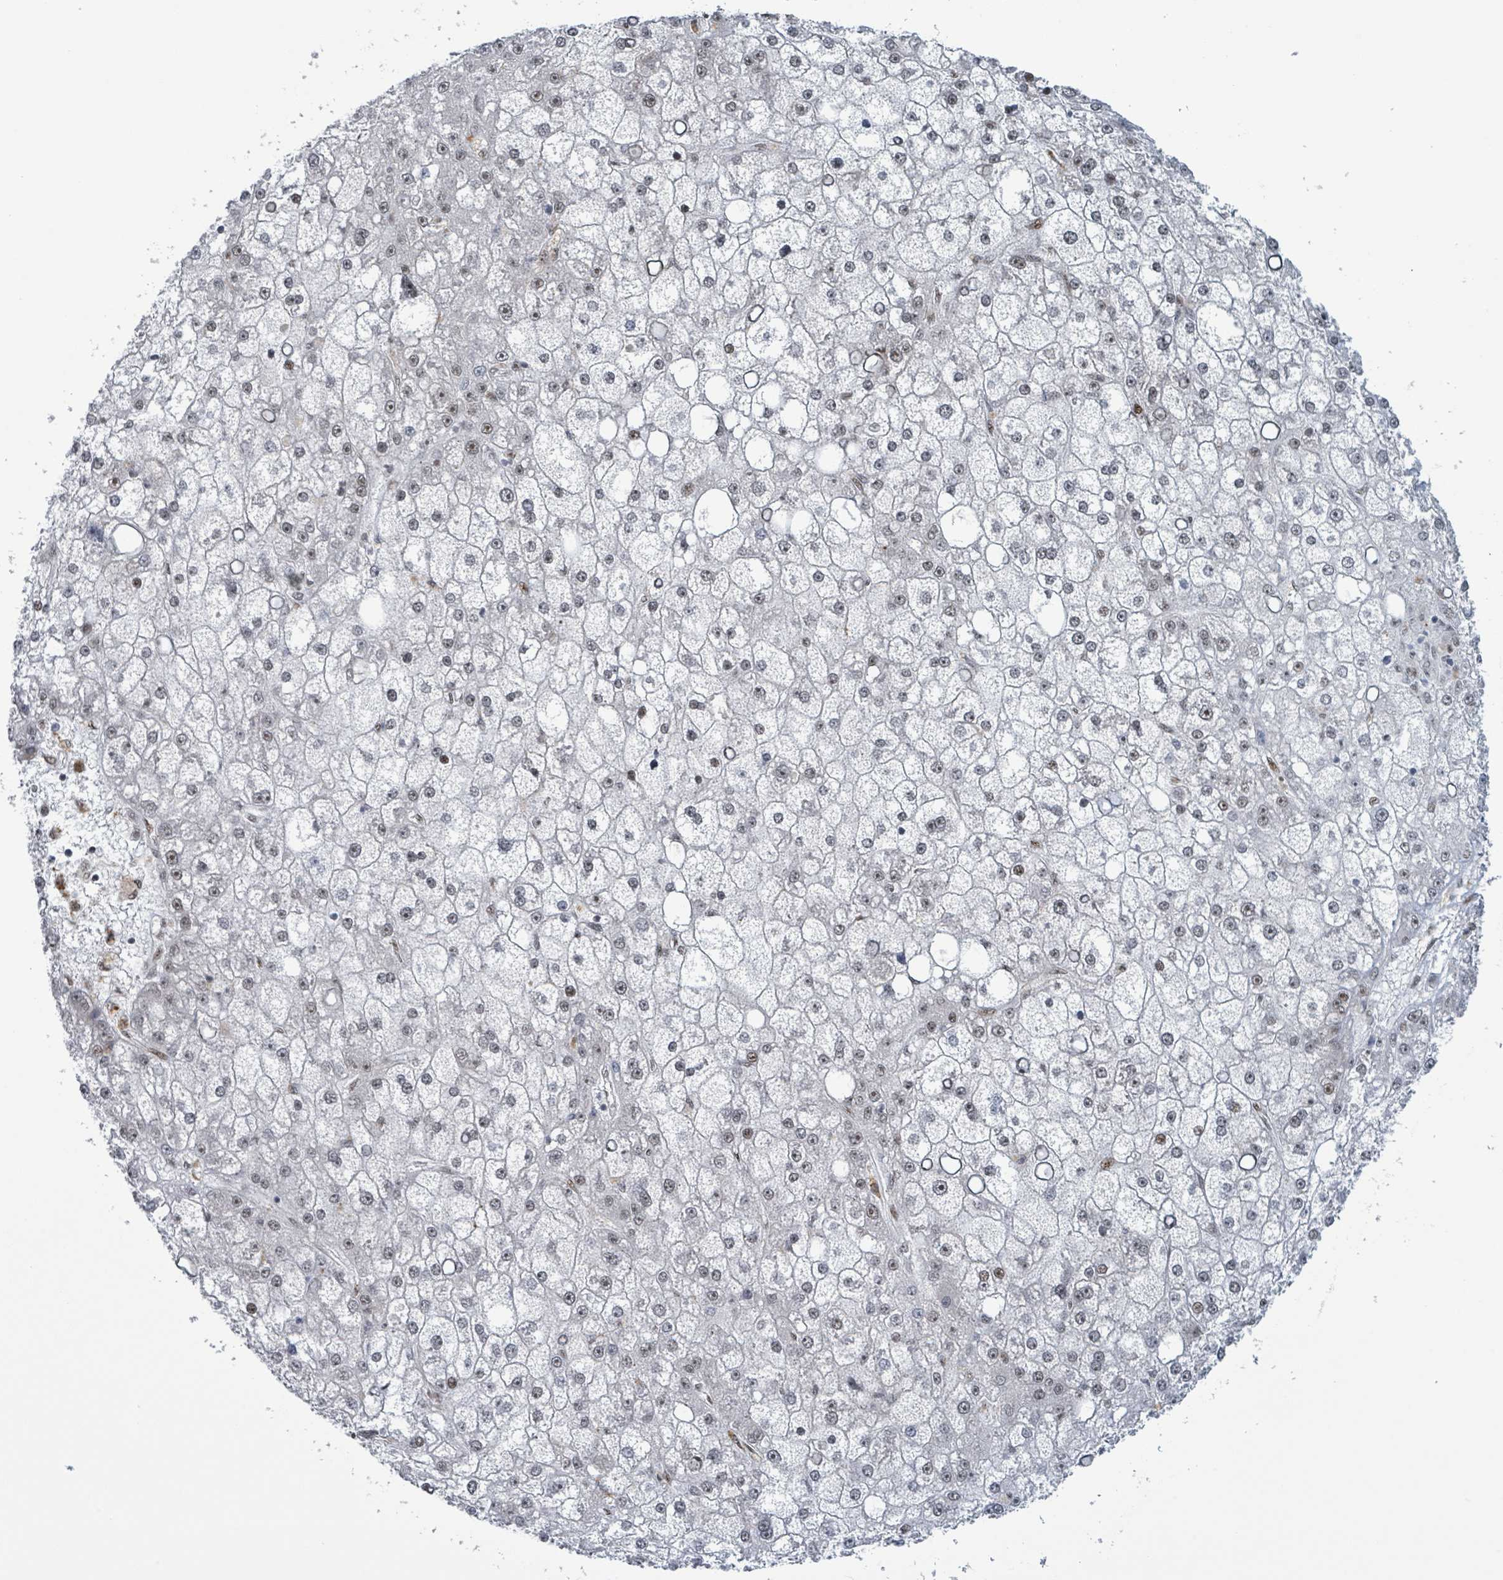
{"staining": {"intensity": "weak", "quantity": "<25%", "location": "nuclear"}, "tissue": "liver cancer", "cell_type": "Tumor cells", "image_type": "cancer", "snomed": [{"axis": "morphology", "description": "Carcinoma, Hepatocellular, NOS"}, {"axis": "topography", "description": "Liver"}], "caption": "Human liver cancer (hepatocellular carcinoma) stained for a protein using immunohistochemistry reveals no positivity in tumor cells.", "gene": "KLF3", "patient": {"sex": "male", "age": 67}}